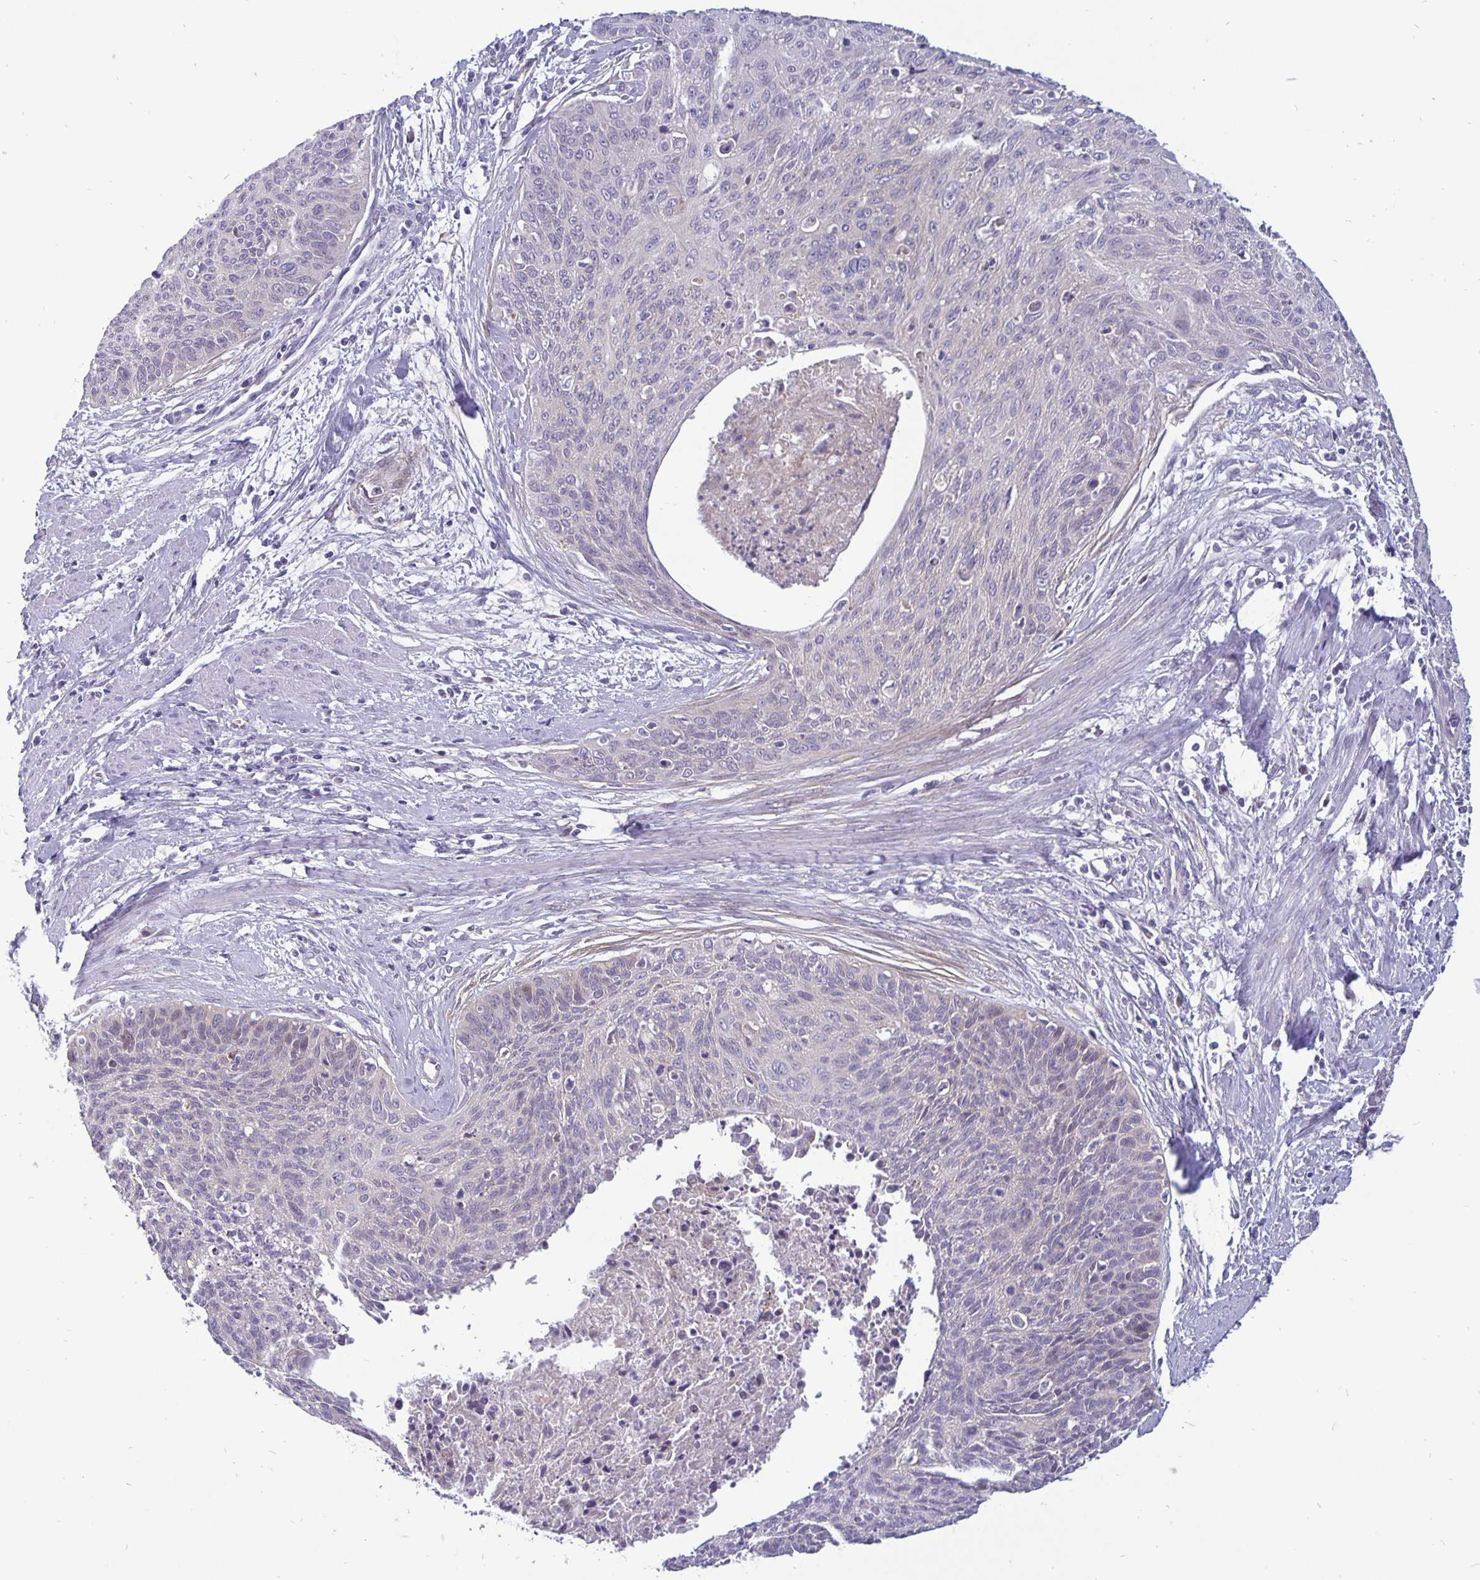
{"staining": {"intensity": "negative", "quantity": "none", "location": "none"}, "tissue": "cervical cancer", "cell_type": "Tumor cells", "image_type": "cancer", "snomed": [{"axis": "morphology", "description": "Squamous cell carcinoma, NOS"}, {"axis": "topography", "description": "Cervix"}], "caption": "Micrograph shows no protein staining in tumor cells of squamous cell carcinoma (cervical) tissue.", "gene": "ERBB2", "patient": {"sex": "female", "age": 55}}